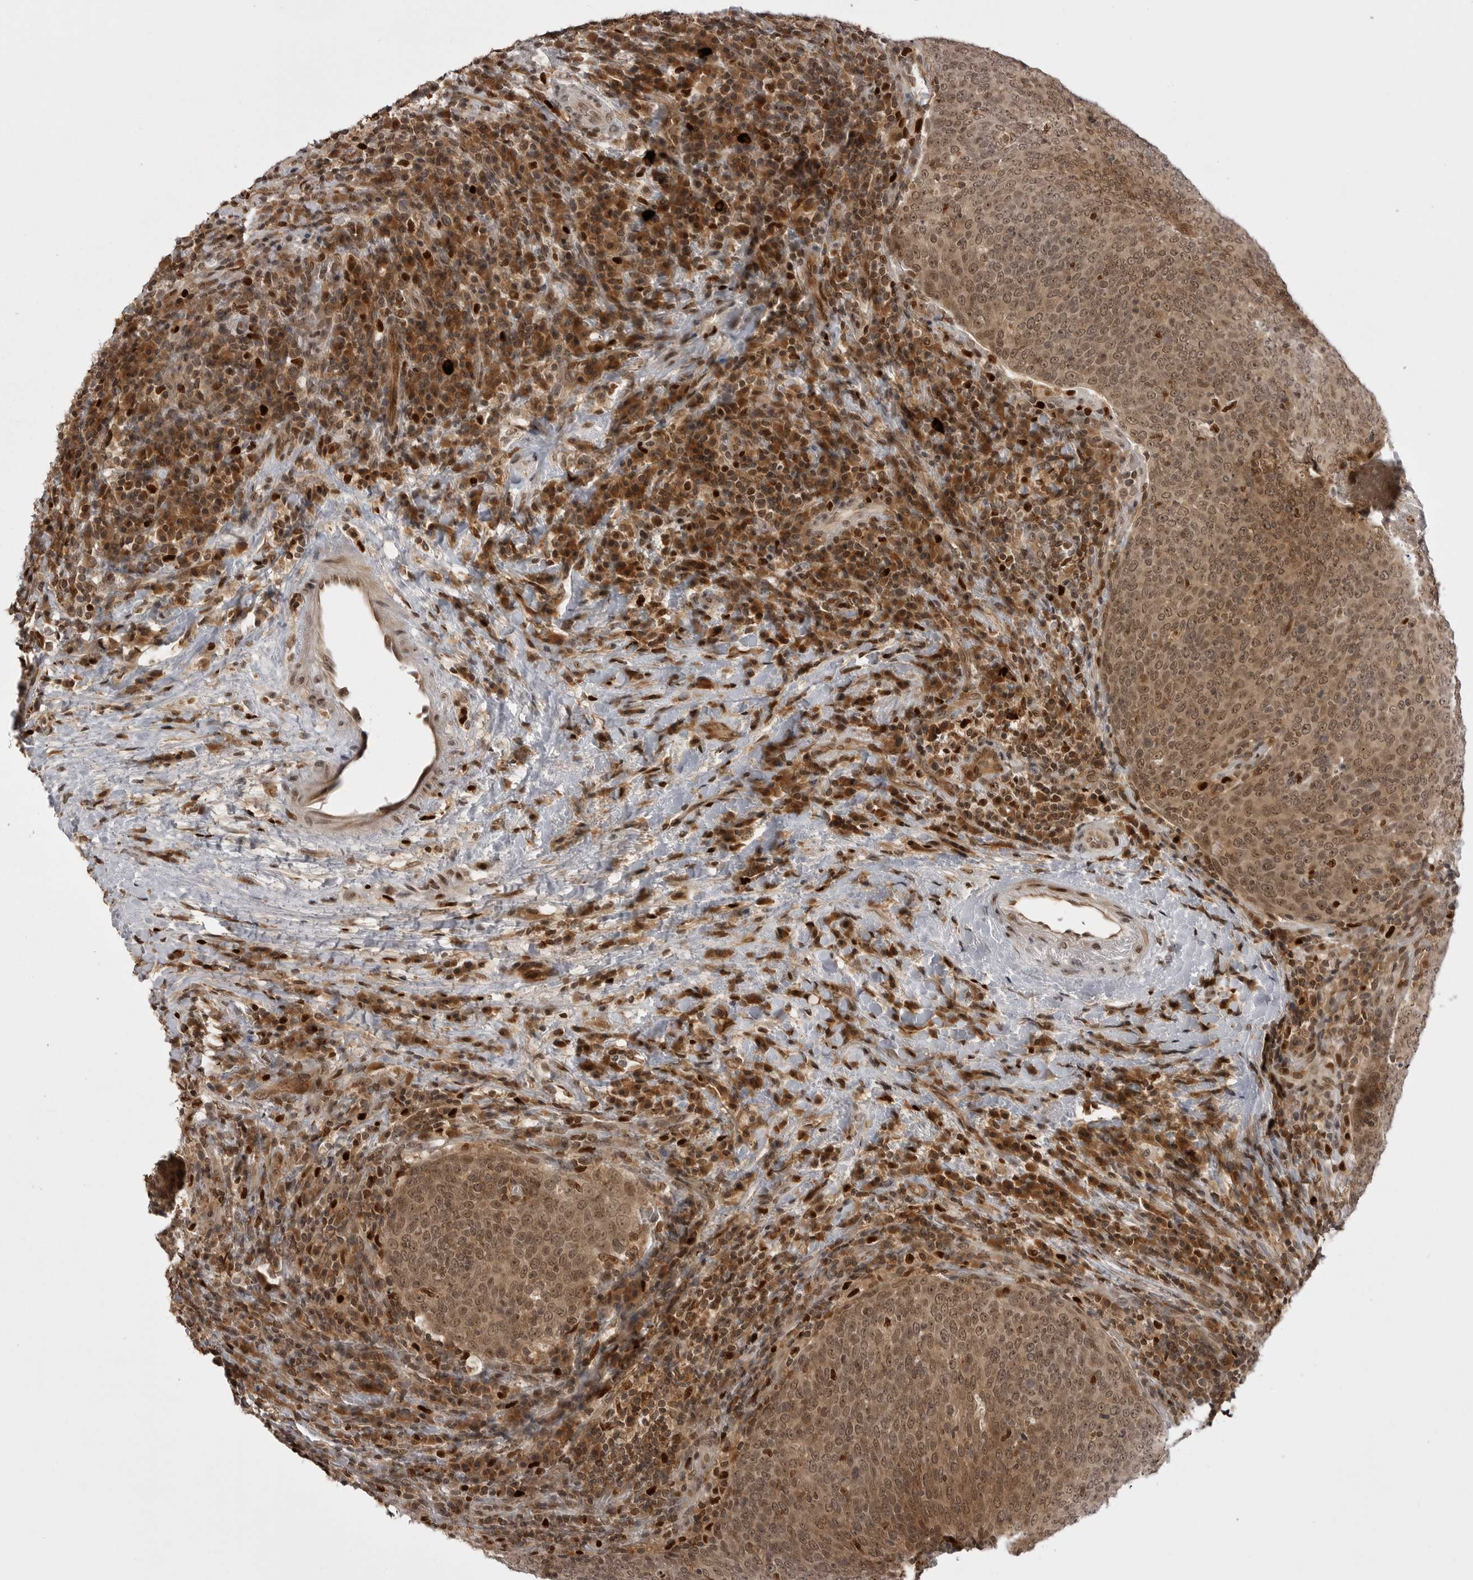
{"staining": {"intensity": "moderate", "quantity": ">75%", "location": "cytoplasmic/membranous,nuclear"}, "tissue": "head and neck cancer", "cell_type": "Tumor cells", "image_type": "cancer", "snomed": [{"axis": "morphology", "description": "Squamous cell carcinoma, NOS"}, {"axis": "morphology", "description": "Squamous cell carcinoma, metastatic, NOS"}, {"axis": "topography", "description": "Lymph node"}, {"axis": "topography", "description": "Head-Neck"}], "caption": "A histopathology image of human head and neck cancer stained for a protein exhibits moderate cytoplasmic/membranous and nuclear brown staining in tumor cells.", "gene": "PTK2B", "patient": {"sex": "male", "age": 62}}